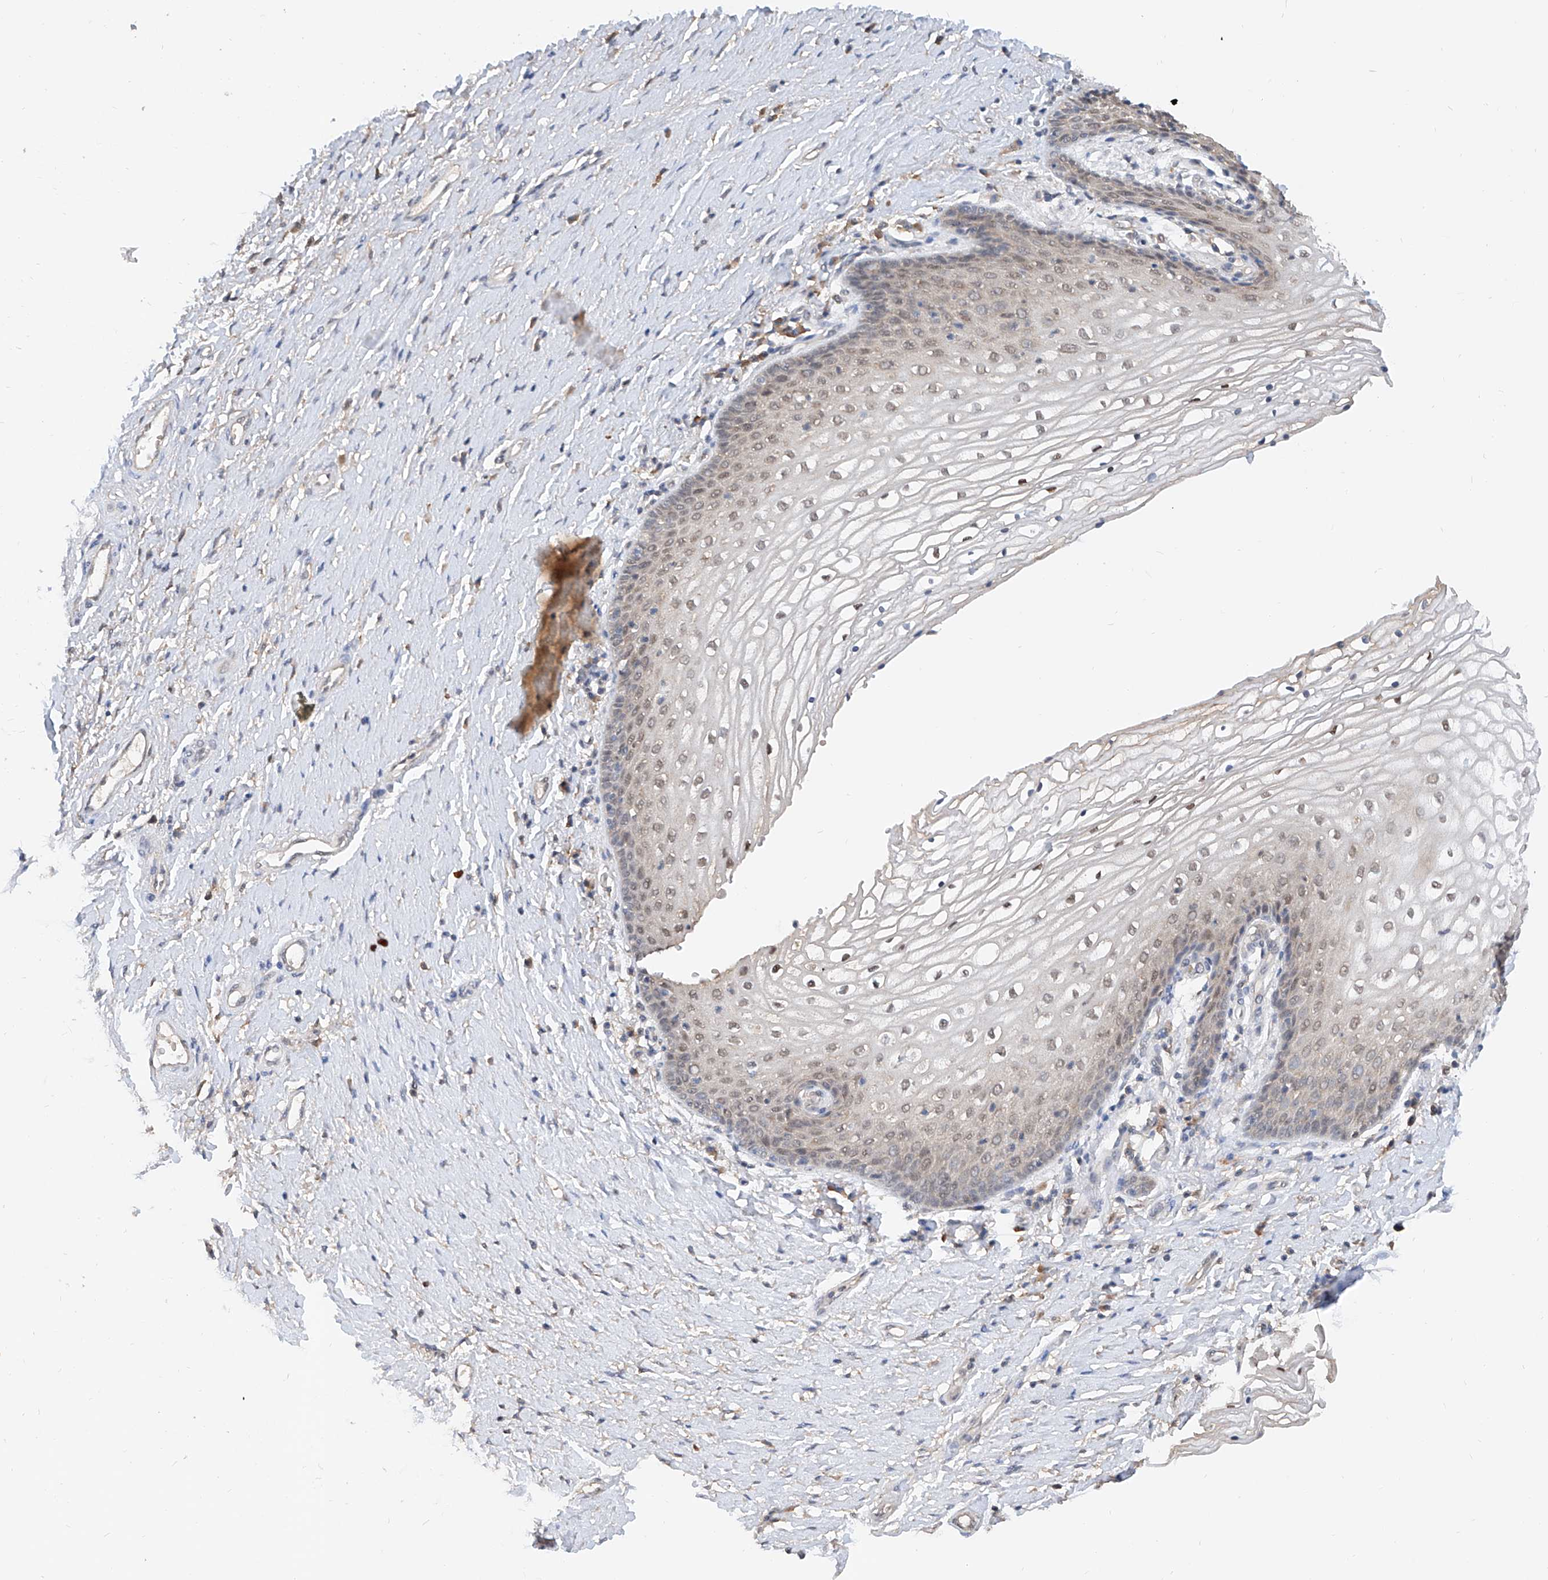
{"staining": {"intensity": "weak", "quantity": "<25%", "location": "nuclear"}, "tissue": "vagina", "cell_type": "Squamous epithelial cells", "image_type": "normal", "snomed": [{"axis": "morphology", "description": "Normal tissue, NOS"}, {"axis": "topography", "description": "Vagina"}], "caption": "Immunohistochemistry (IHC) photomicrograph of normal vagina stained for a protein (brown), which displays no expression in squamous epithelial cells. (DAB immunohistochemistry, high magnification).", "gene": "CARMIL3", "patient": {"sex": "female", "age": 60}}